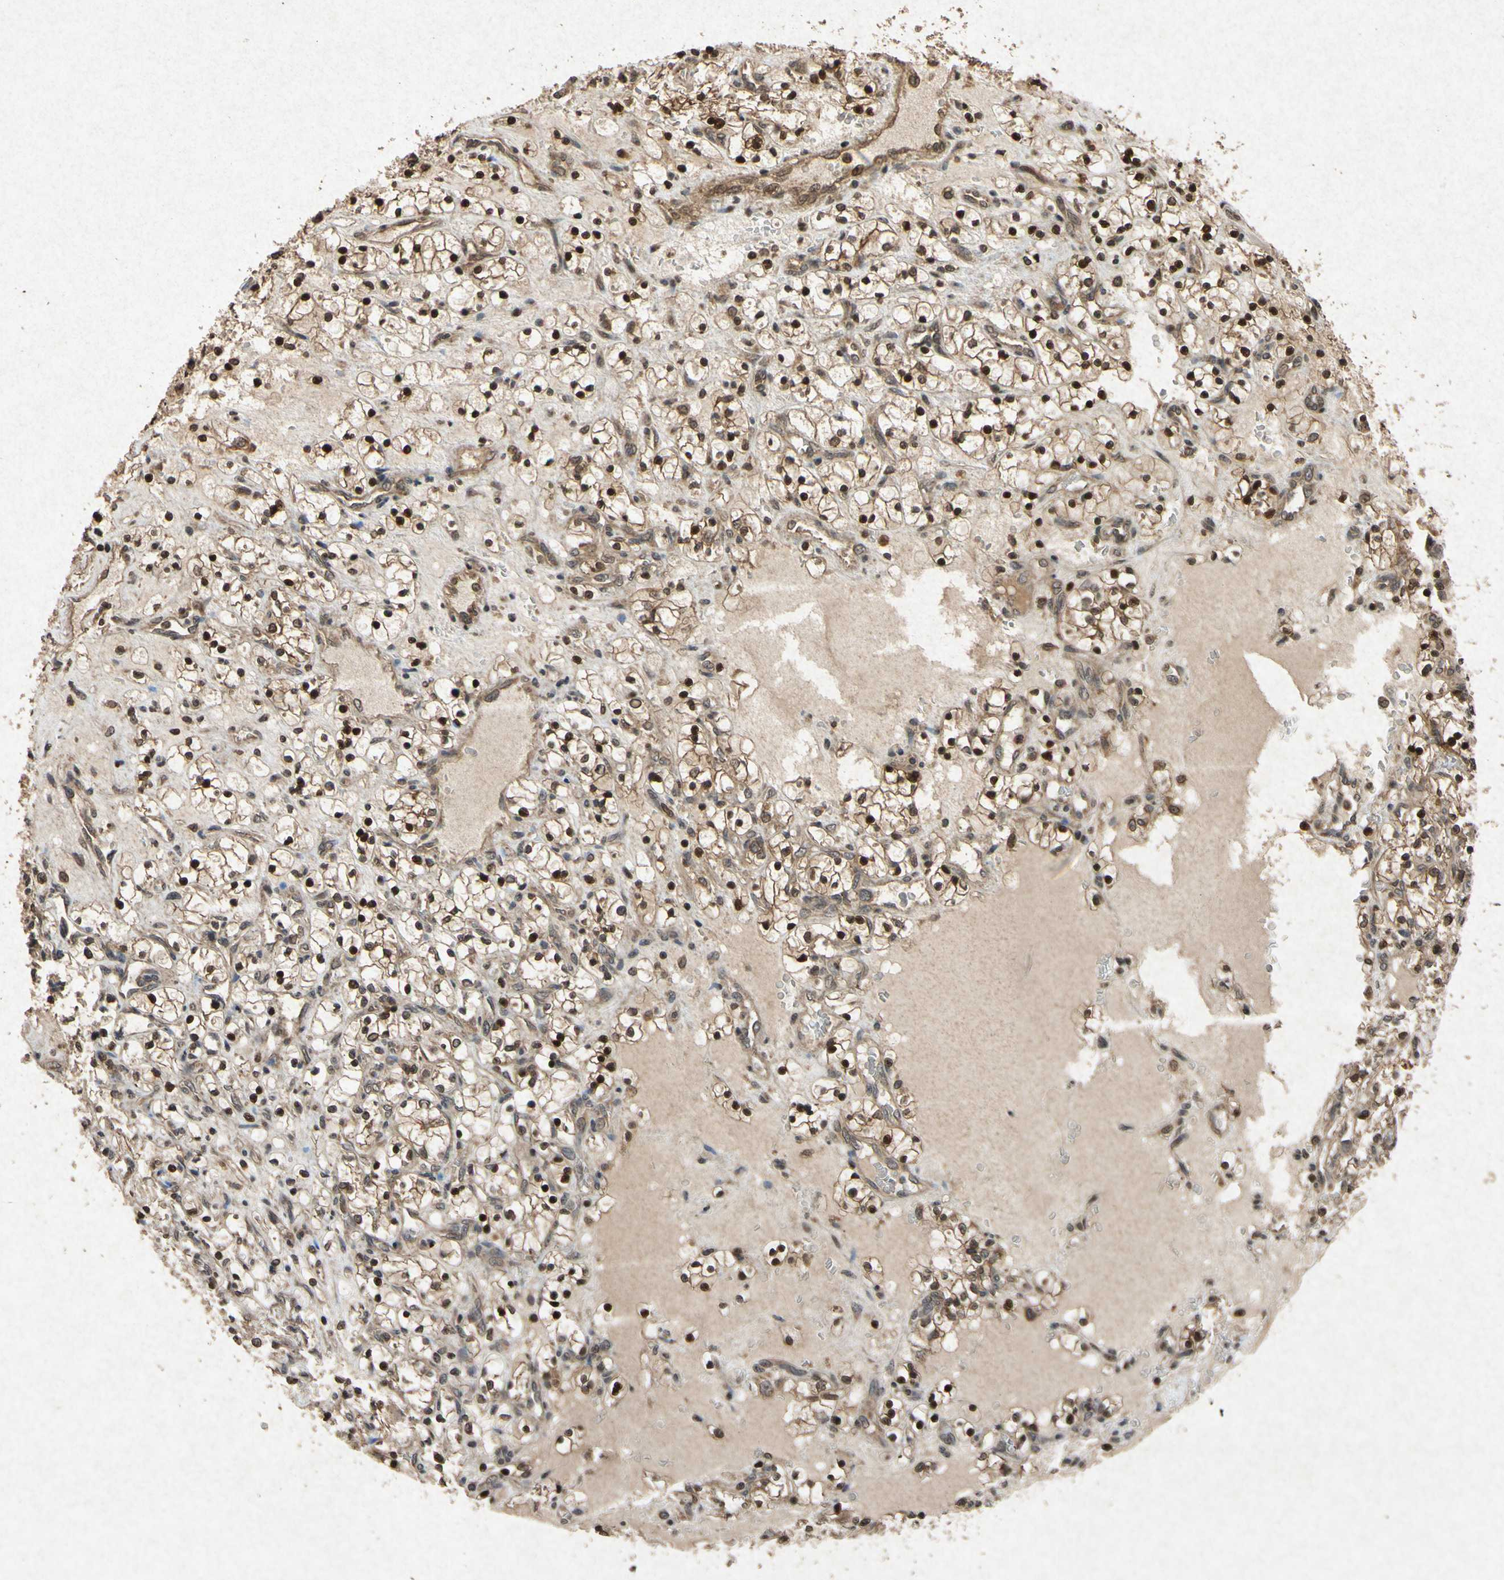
{"staining": {"intensity": "strong", "quantity": ">75%", "location": "cytoplasmic/membranous,nuclear"}, "tissue": "renal cancer", "cell_type": "Tumor cells", "image_type": "cancer", "snomed": [{"axis": "morphology", "description": "Adenocarcinoma, NOS"}, {"axis": "topography", "description": "Kidney"}], "caption": "A histopathology image showing strong cytoplasmic/membranous and nuclear expression in approximately >75% of tumor cells in renal adenocarcinoma, as visualized by brown immunohistochemical staining.", "gene": "ATP6V1H", "patient": {"sex": "female", "age": 69}}